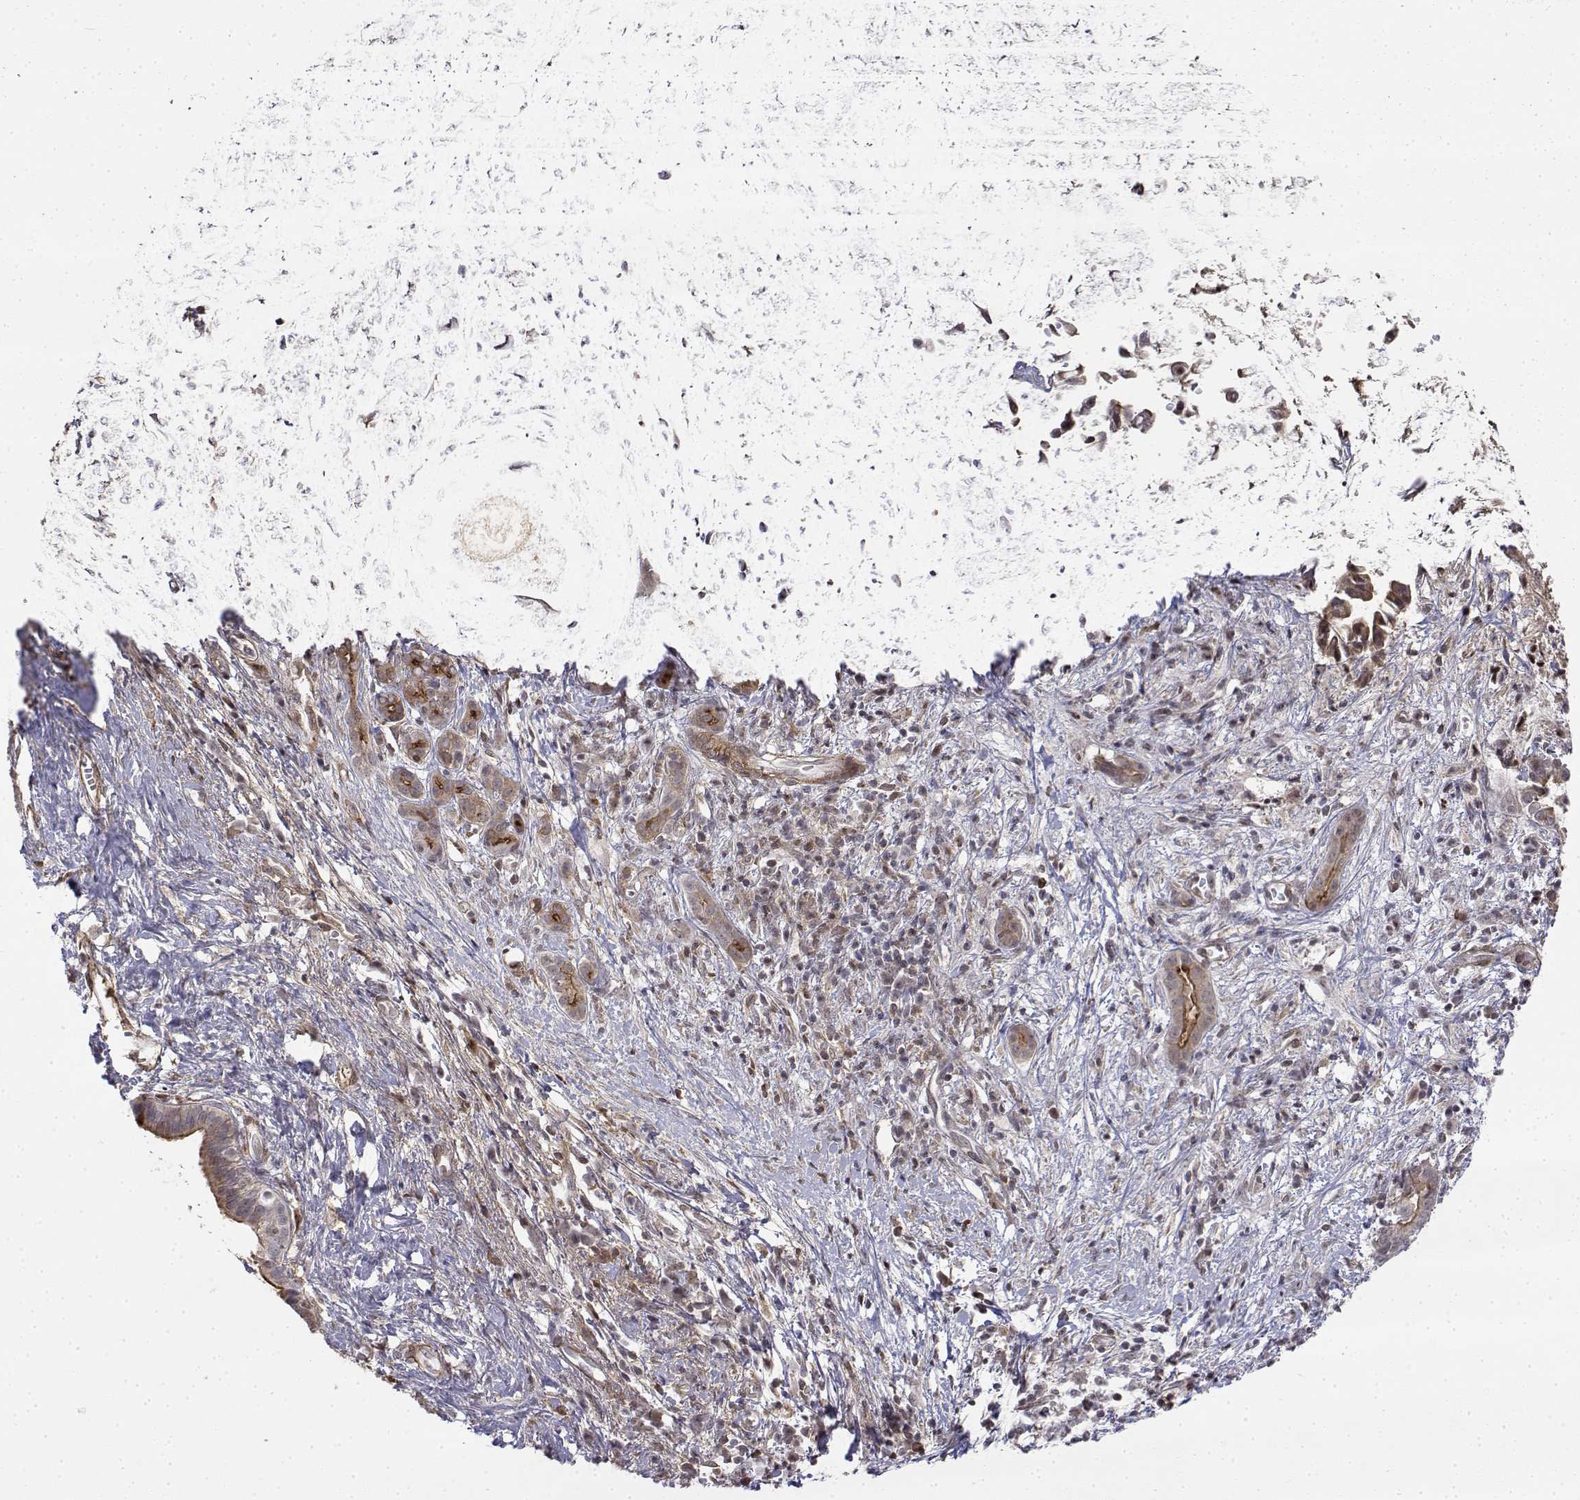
{"staining": {"intensity": "weak", "quantity": "<25%", "location": "cytoplasmic/membranous"}, "tissue": "pancreatic cancer", "cell_type": "Tumor cells", "image_type": "cancer", "snomed": [{"axis": "morphology", "description": "Adenocarcinoma, NOS"}, {"axis": "topography", "description": "Pancreas"}], "caption": "This is a histopathology image of IHC staining of adenocarcinoma (pancreatic), which shows no expression in tumor cells.", "gene": "ITGA7", "patient": {"sex": "male", "age": 61}}